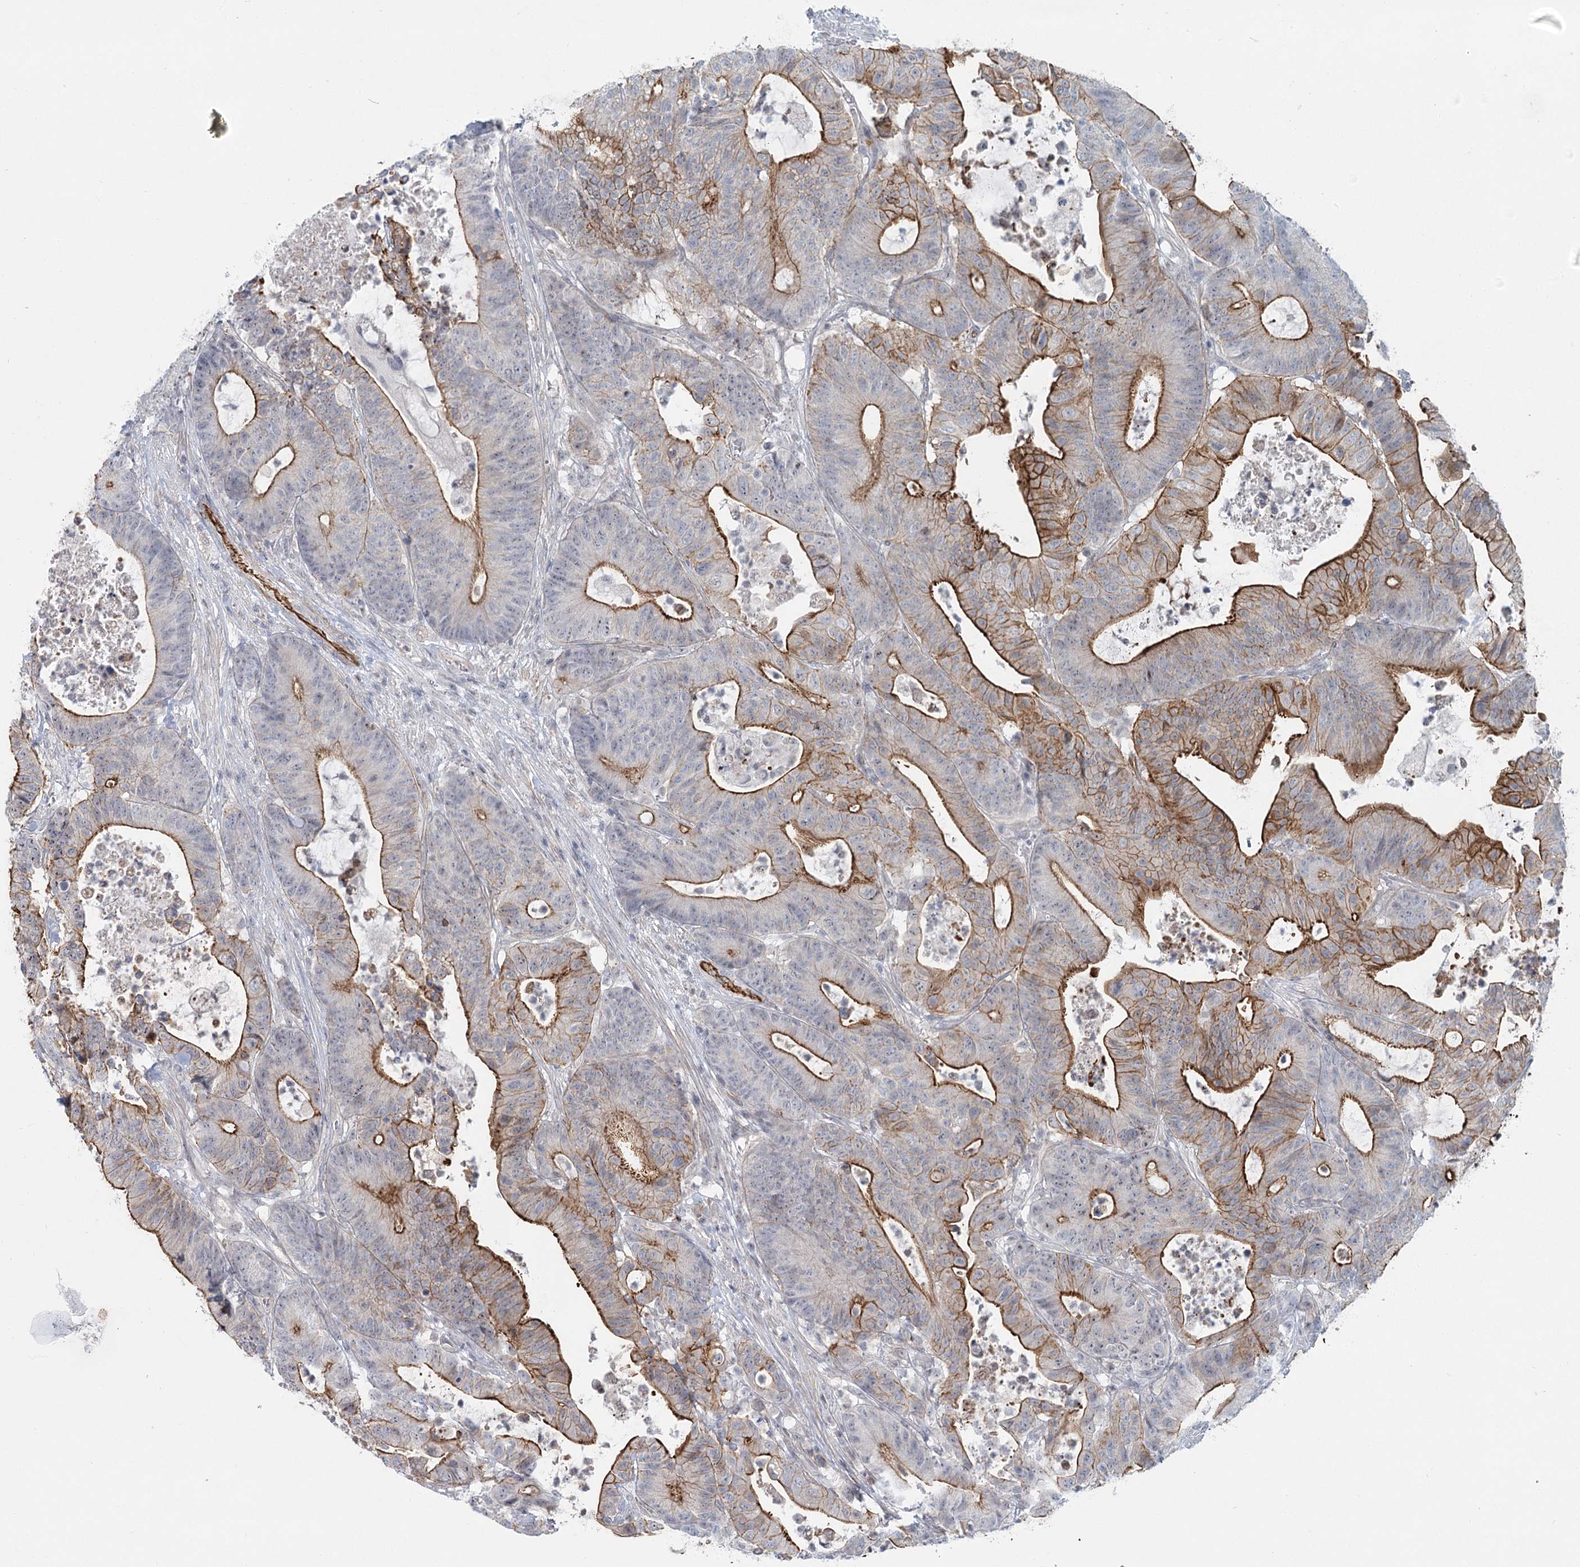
{"staining": {"intensity": "strong", "quantity": "25%-75%", "location": "cytoplasmic/membranous"}, "tissue": "colorectal cancer", "cell_type": "Tumor cells", "image_type": "cancer", "snomed": [{"axis": "morphology", "description": "Adenocarcinoma, NOS"}, {"axis": "topography", "description": "Colon"}], "caption": "This micrograph shows colorectal cancer stained with IHC to label a protein in brown. The cytoplasmic/membranous of tumor cells show strong positivity for the protein. Nuclei are counter-stained blue.", "gene": "ABHD8", "patient": {"sex": "female", "age": 84}}